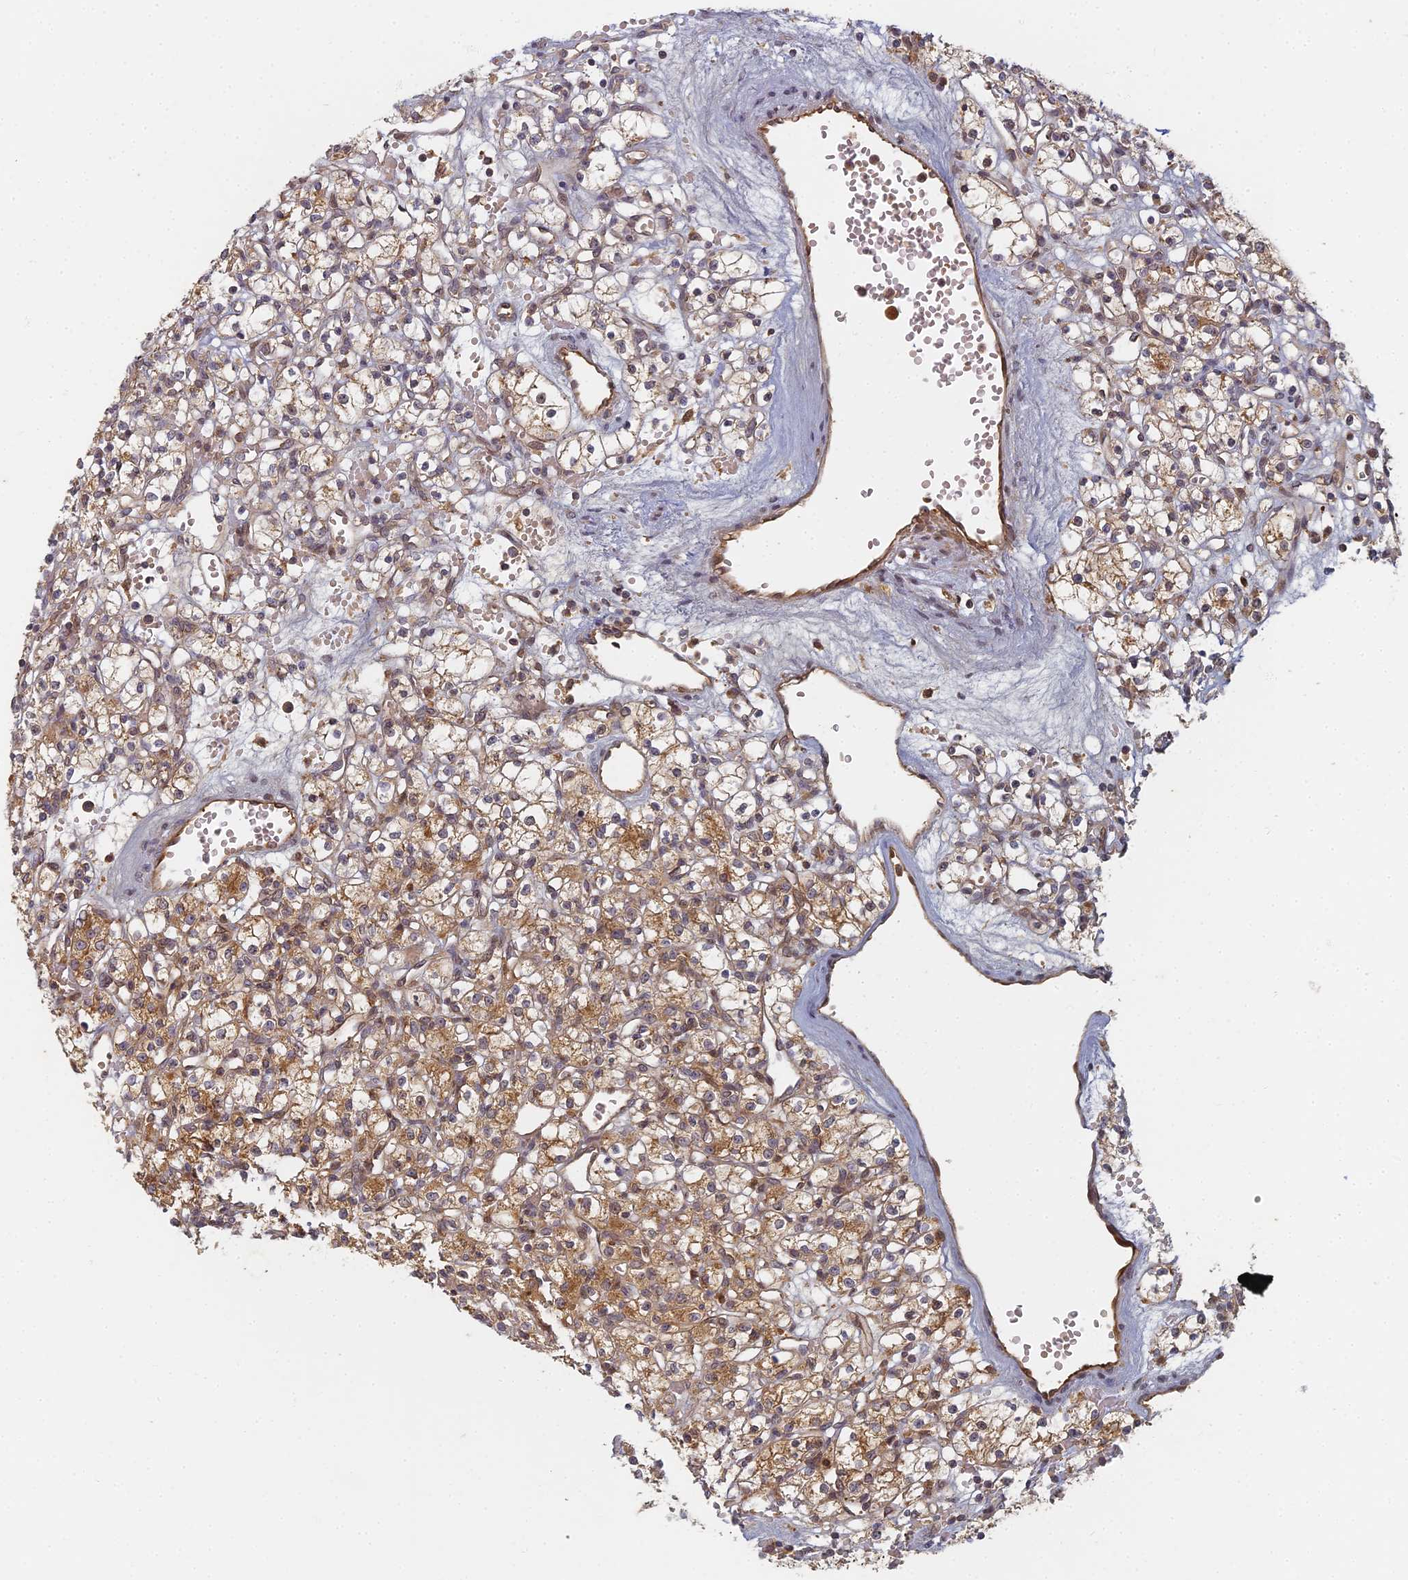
{"staining": {"intensity": "moderate", "quantity": "25%-75%", "location": "cytoplasmic/membranous"}, "tissue": "renal cancer", "cell_type": "Tumor cells", "image_type": "cancer", "snomed": [{"axis": "morphology", "description": "Adenocarcinoma, NOS"}, {"axis": "topography", "description": "Kidney"}], "caption": "An image of adenocarcinoma (renal) stained for a protein displays moderate cytoplasmic/membranous brown staining in tumor cells. The staining is performed using DAB (3,3'-diaminobenzidine) brown chromogen to label protein expression. The nuclei are counter-stained blue using hematoxylin.", "gene": "INO80D", "patient": {"sex": "female", "age": 59}}